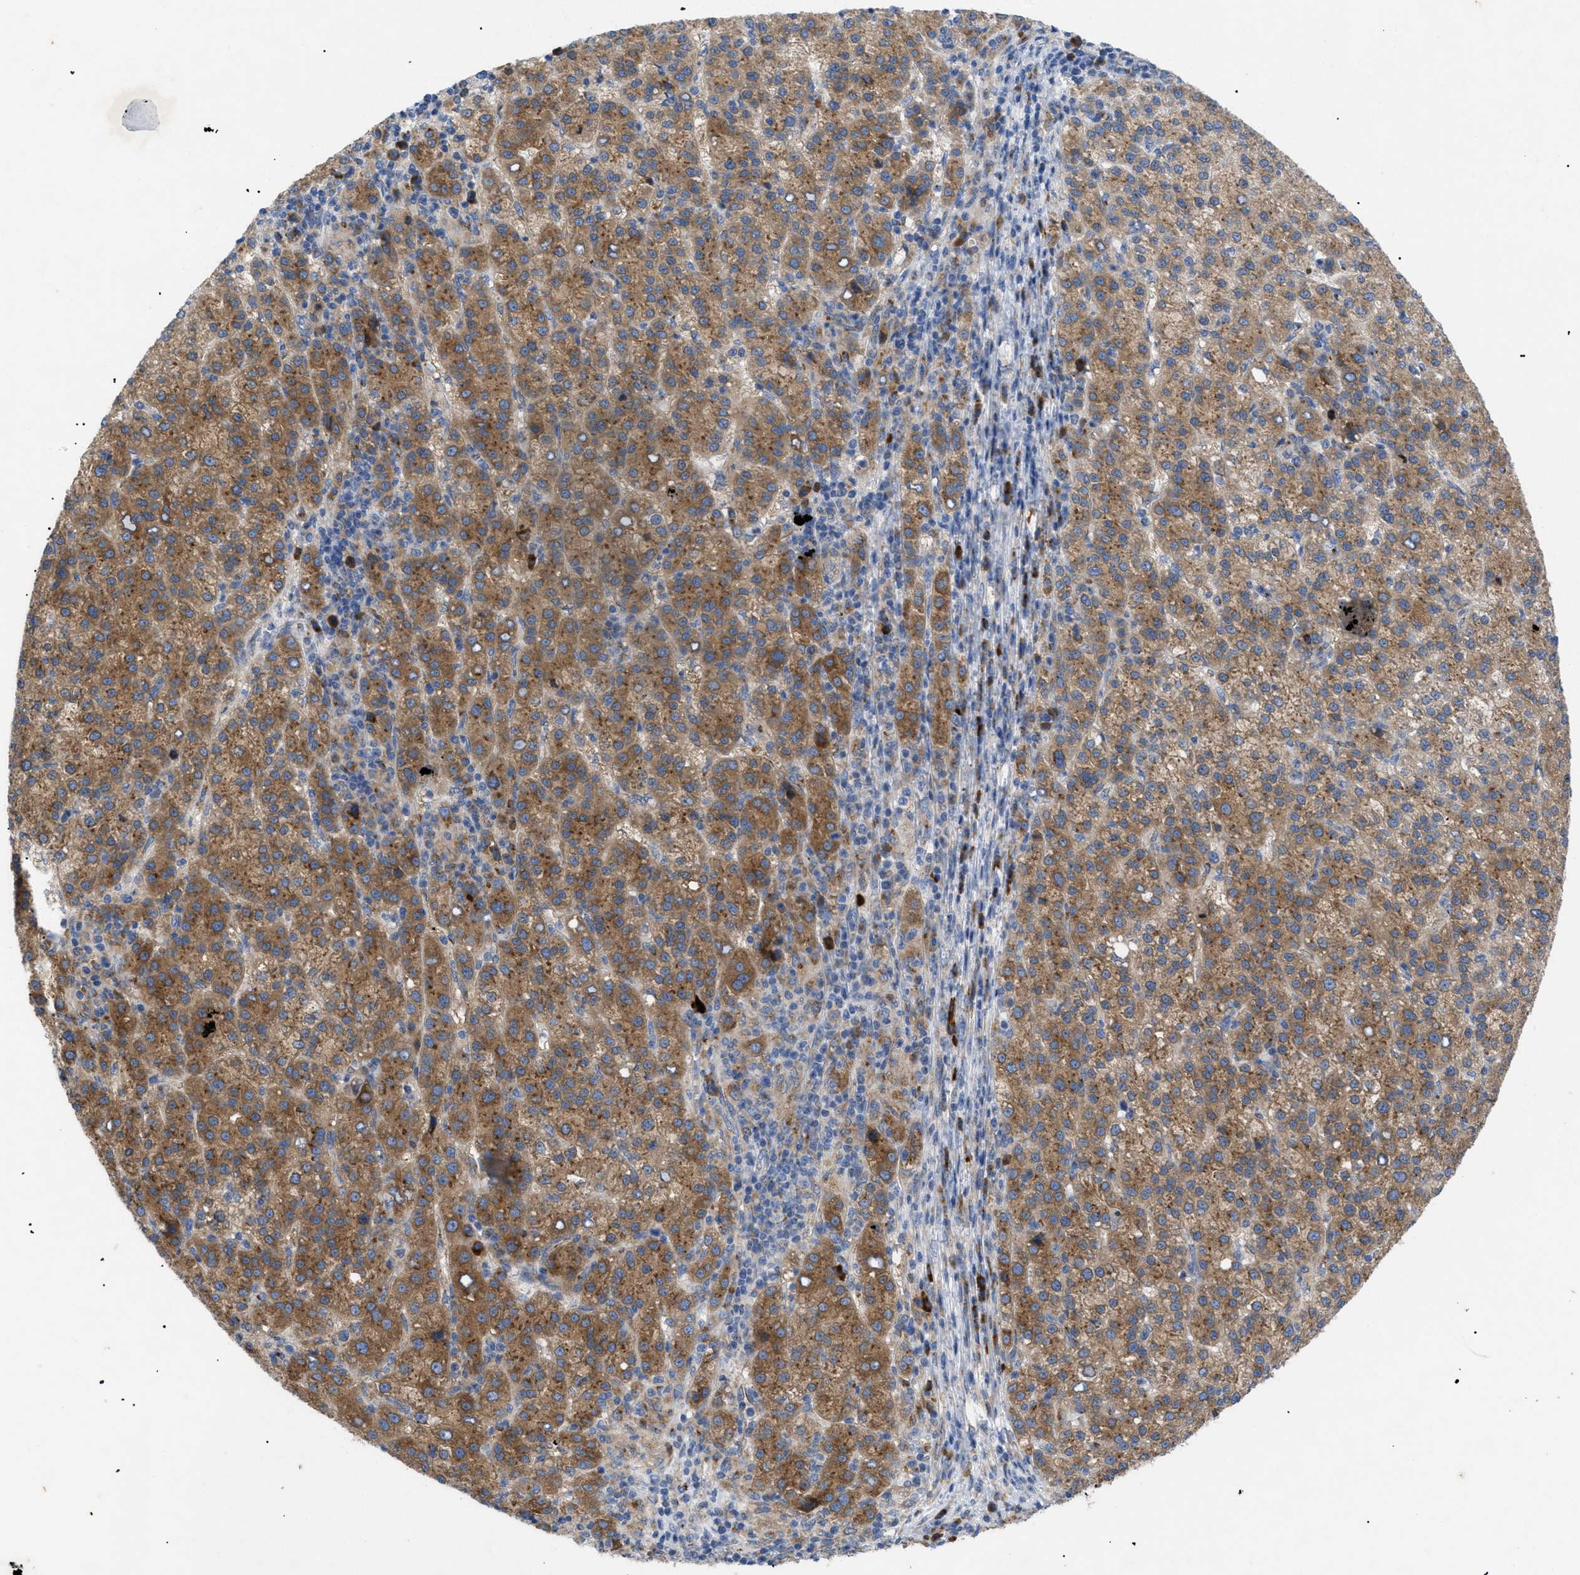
{"staining": {"intensity": "moderate", "quantity": ">75%", "location": "cytoplasmic/membranous"}, "tissue": "liver cancer", "cell_type": "Tumor cells", "image_type": "cancer", "snomed": [{"axis": "morphology", "description": "Carcinoma, Hepatocellular, NOS"}, {"axis": "topography", "description": "Liver"}], "caption": "A micrograph showing moderate cytoplasmic/membranous expression in about >75% of tumor cells in hepatocellular carcinoma (liver), as visualized by brown immunohistochemical staining.", "gene": "SLC50A1", "patient": {"sex": "female", "age": 58}}